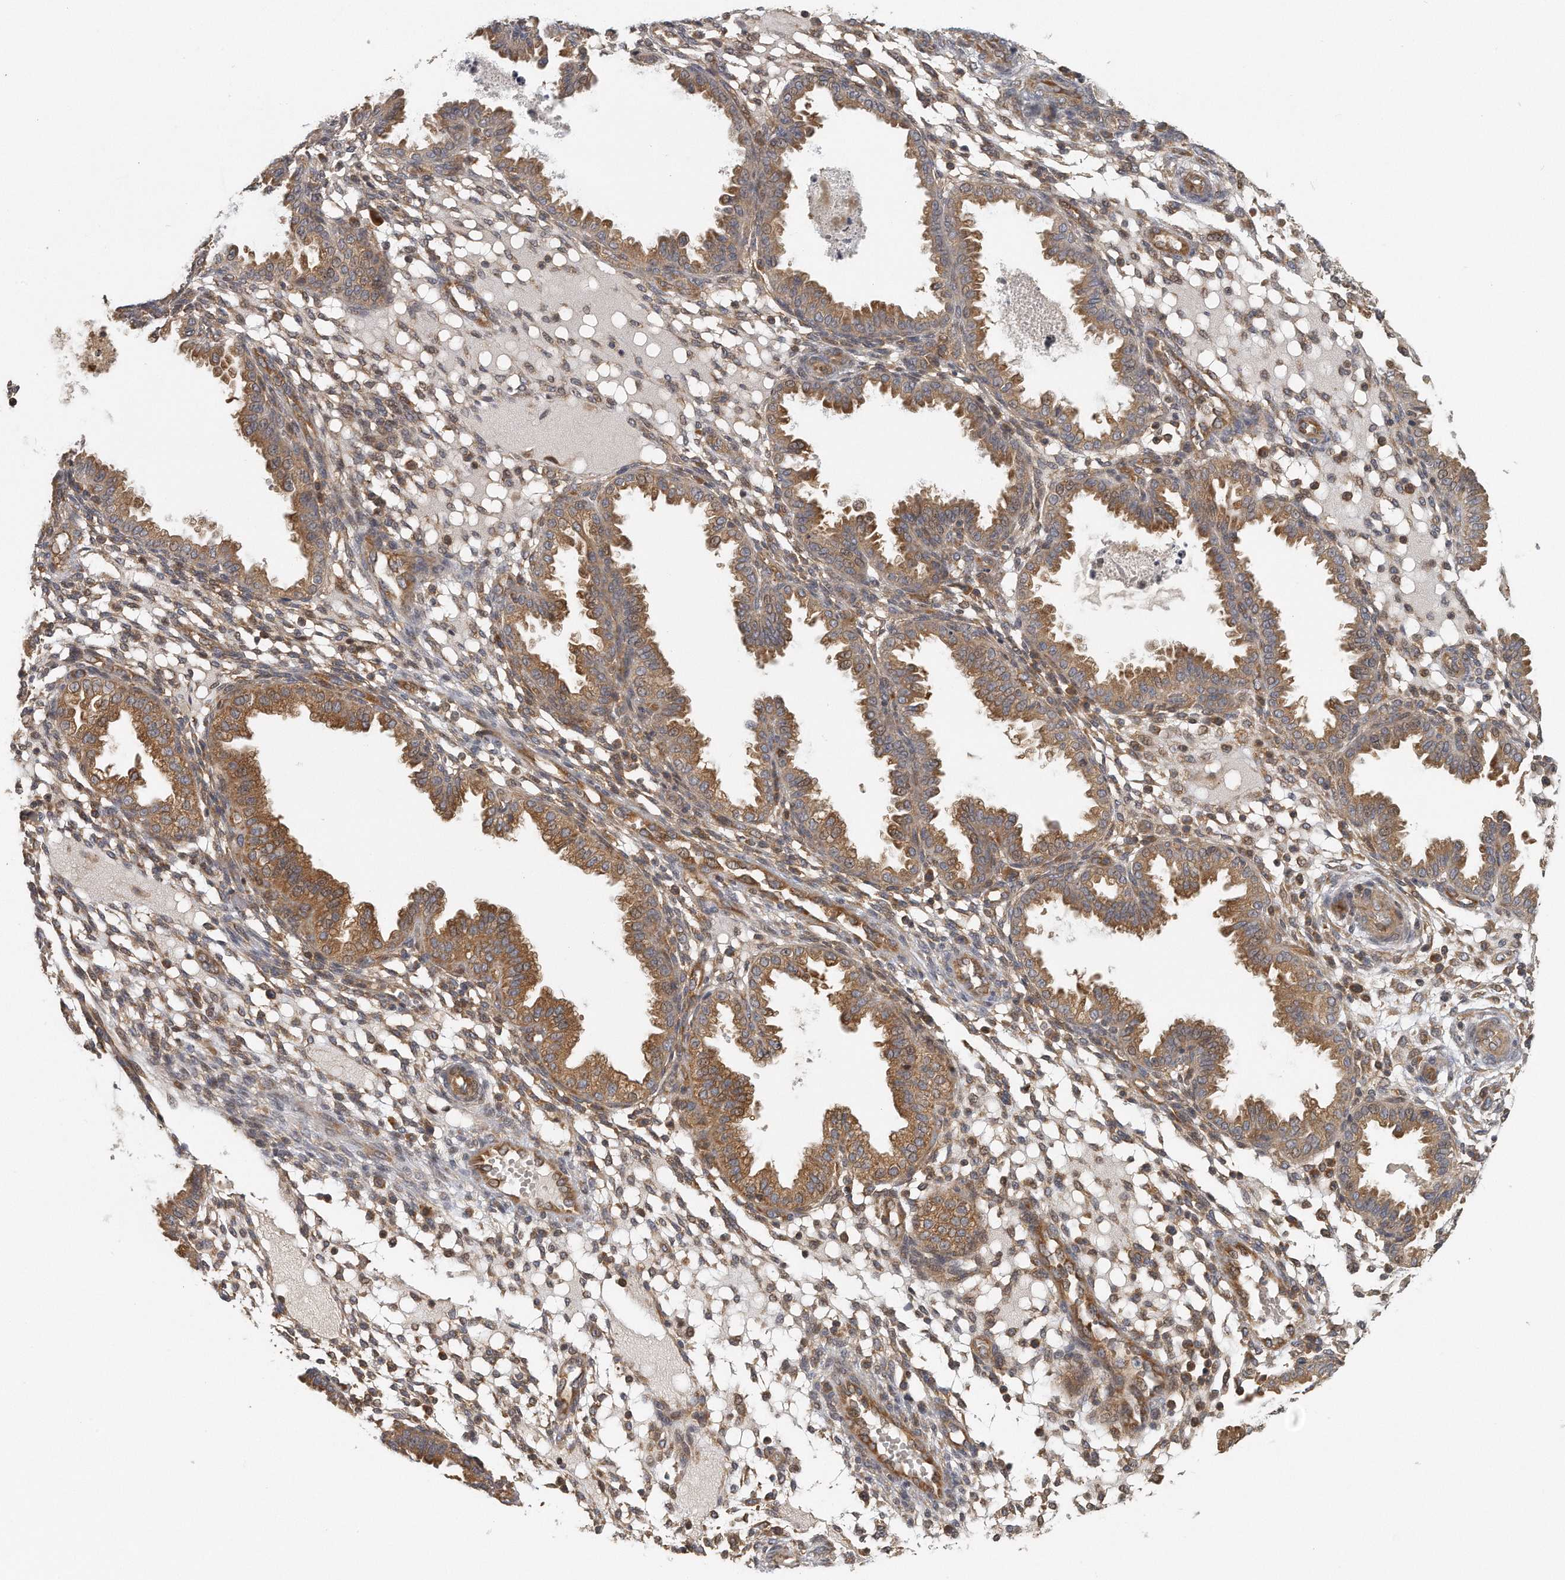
{"staining": {"intensity": "moderate", "quantity": "25%-75%", "location": "cytoplasmic/membranous"}, "tissue": "endometrium", "cell_type": "Cells in endometrial stroma", "image_type": "normal", "snomed": [{"axis": "morphology", "description": "Normal tissue, NOS"}, {"axis": "topography", "description": "Endometrium"}], "caption": "Brown immunohistochemical staining in normal endometrium displays moderate cytoplasmic/membranous expression in about 25%-75% of cells in endometrial stroma. The staining is performed using DAB brown chromogen to label protein expression. The nuclei are counter-stained blue using hematoxylin.", "gene": "EIF3I", "patient": {"sex": "female", "age": 33}}